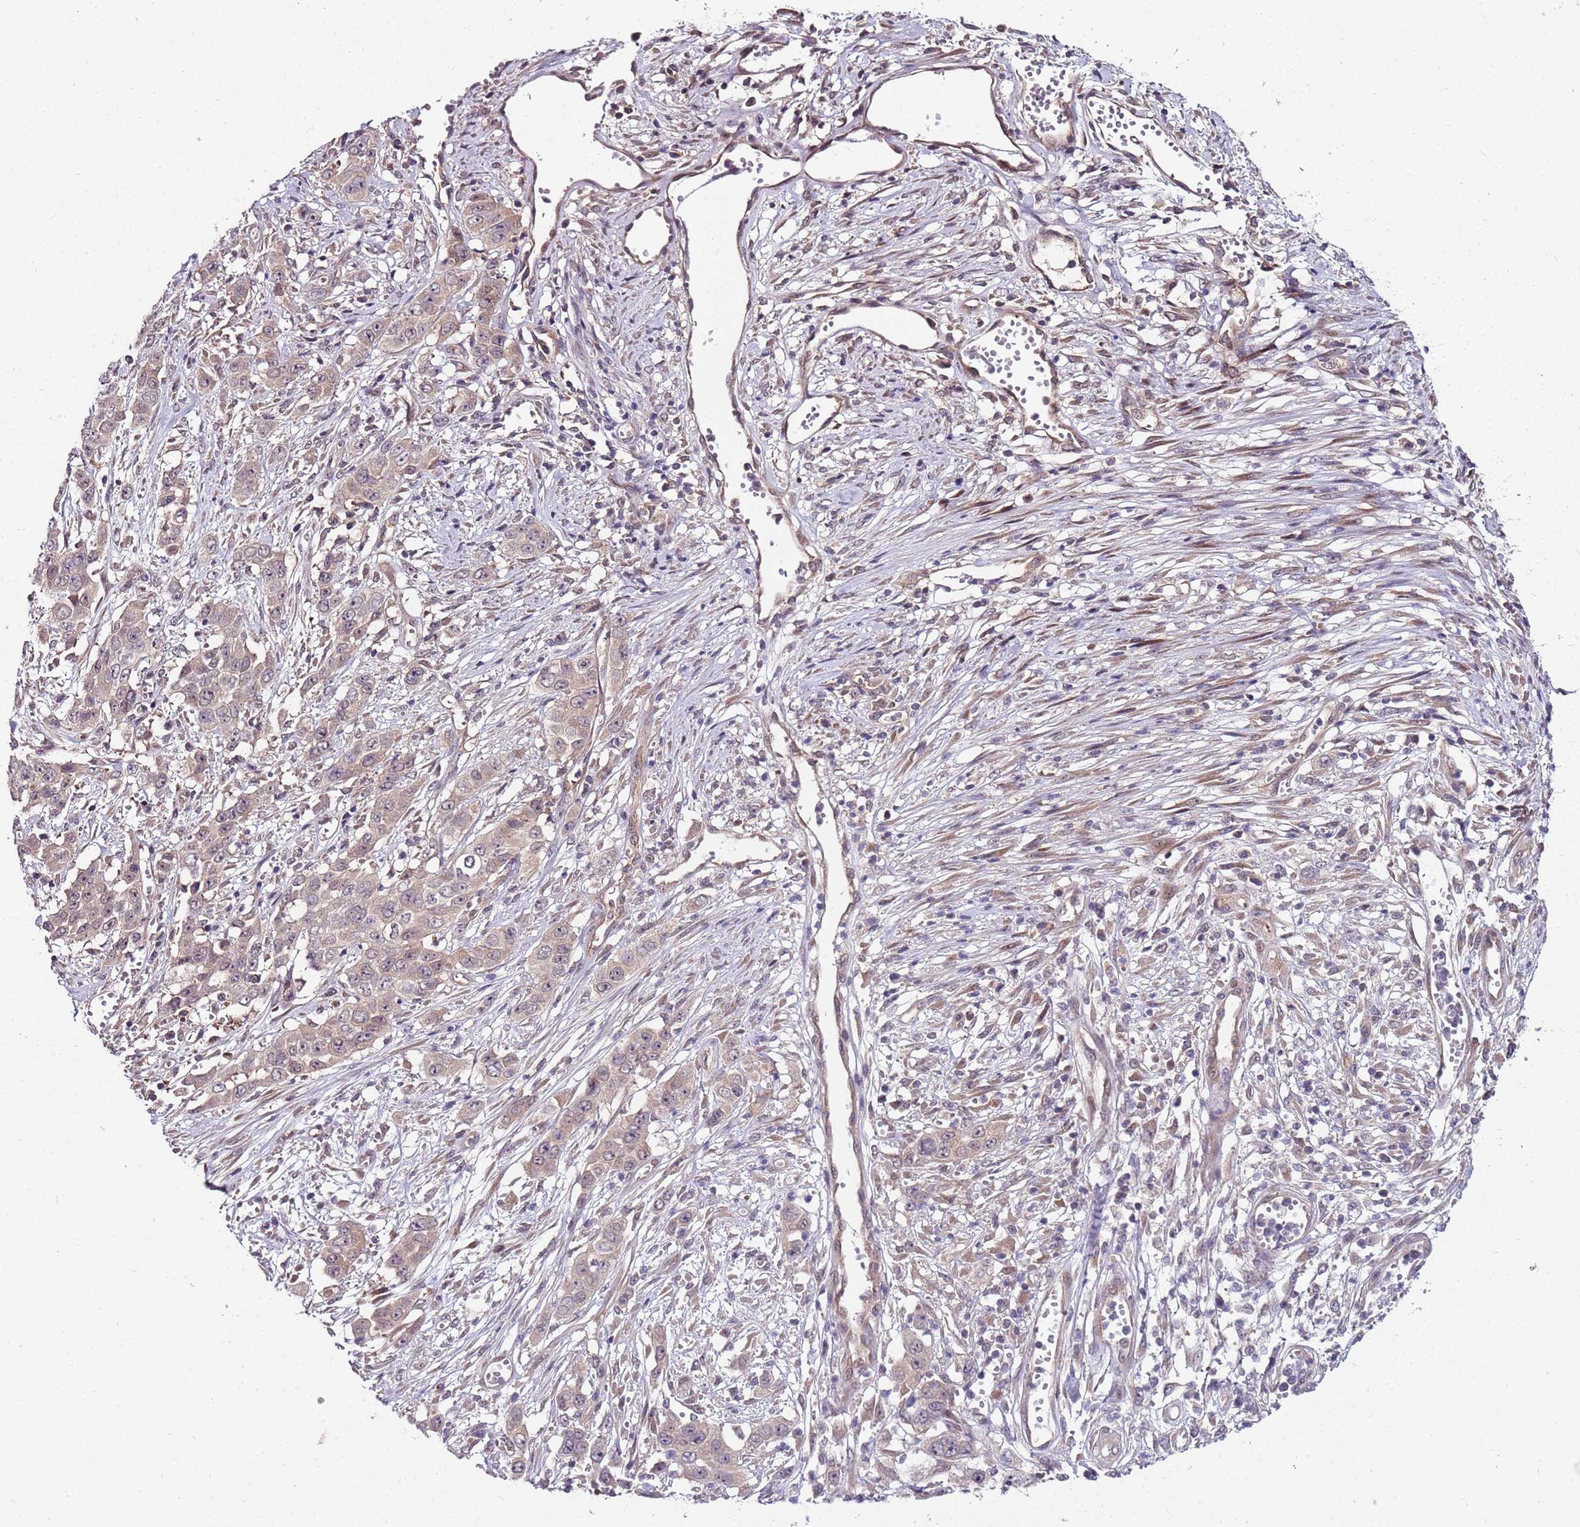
{"staining": {"intensity": "weak", "quantity": "25%-75%", "location": "cytoplasmic/membranous"}, "tissue": "stomach cancer", "cell_type": "Tumor cells", "image_type": "cancer", "snomed": [{"axis": "morphology", "description": "Adenocarcinoma, NOS"}, {"axis": "topography", "description": "Stomach, upper"}], "caption": "IHC of stomach cancer exhibits low levels of weak cytoplasmic/membranous staining in approximately 25%-75% of tumor cells. Nuclei are stained in blue.", "gene": "FBXL22", "patient": {"sex": "male", "age": 62}}